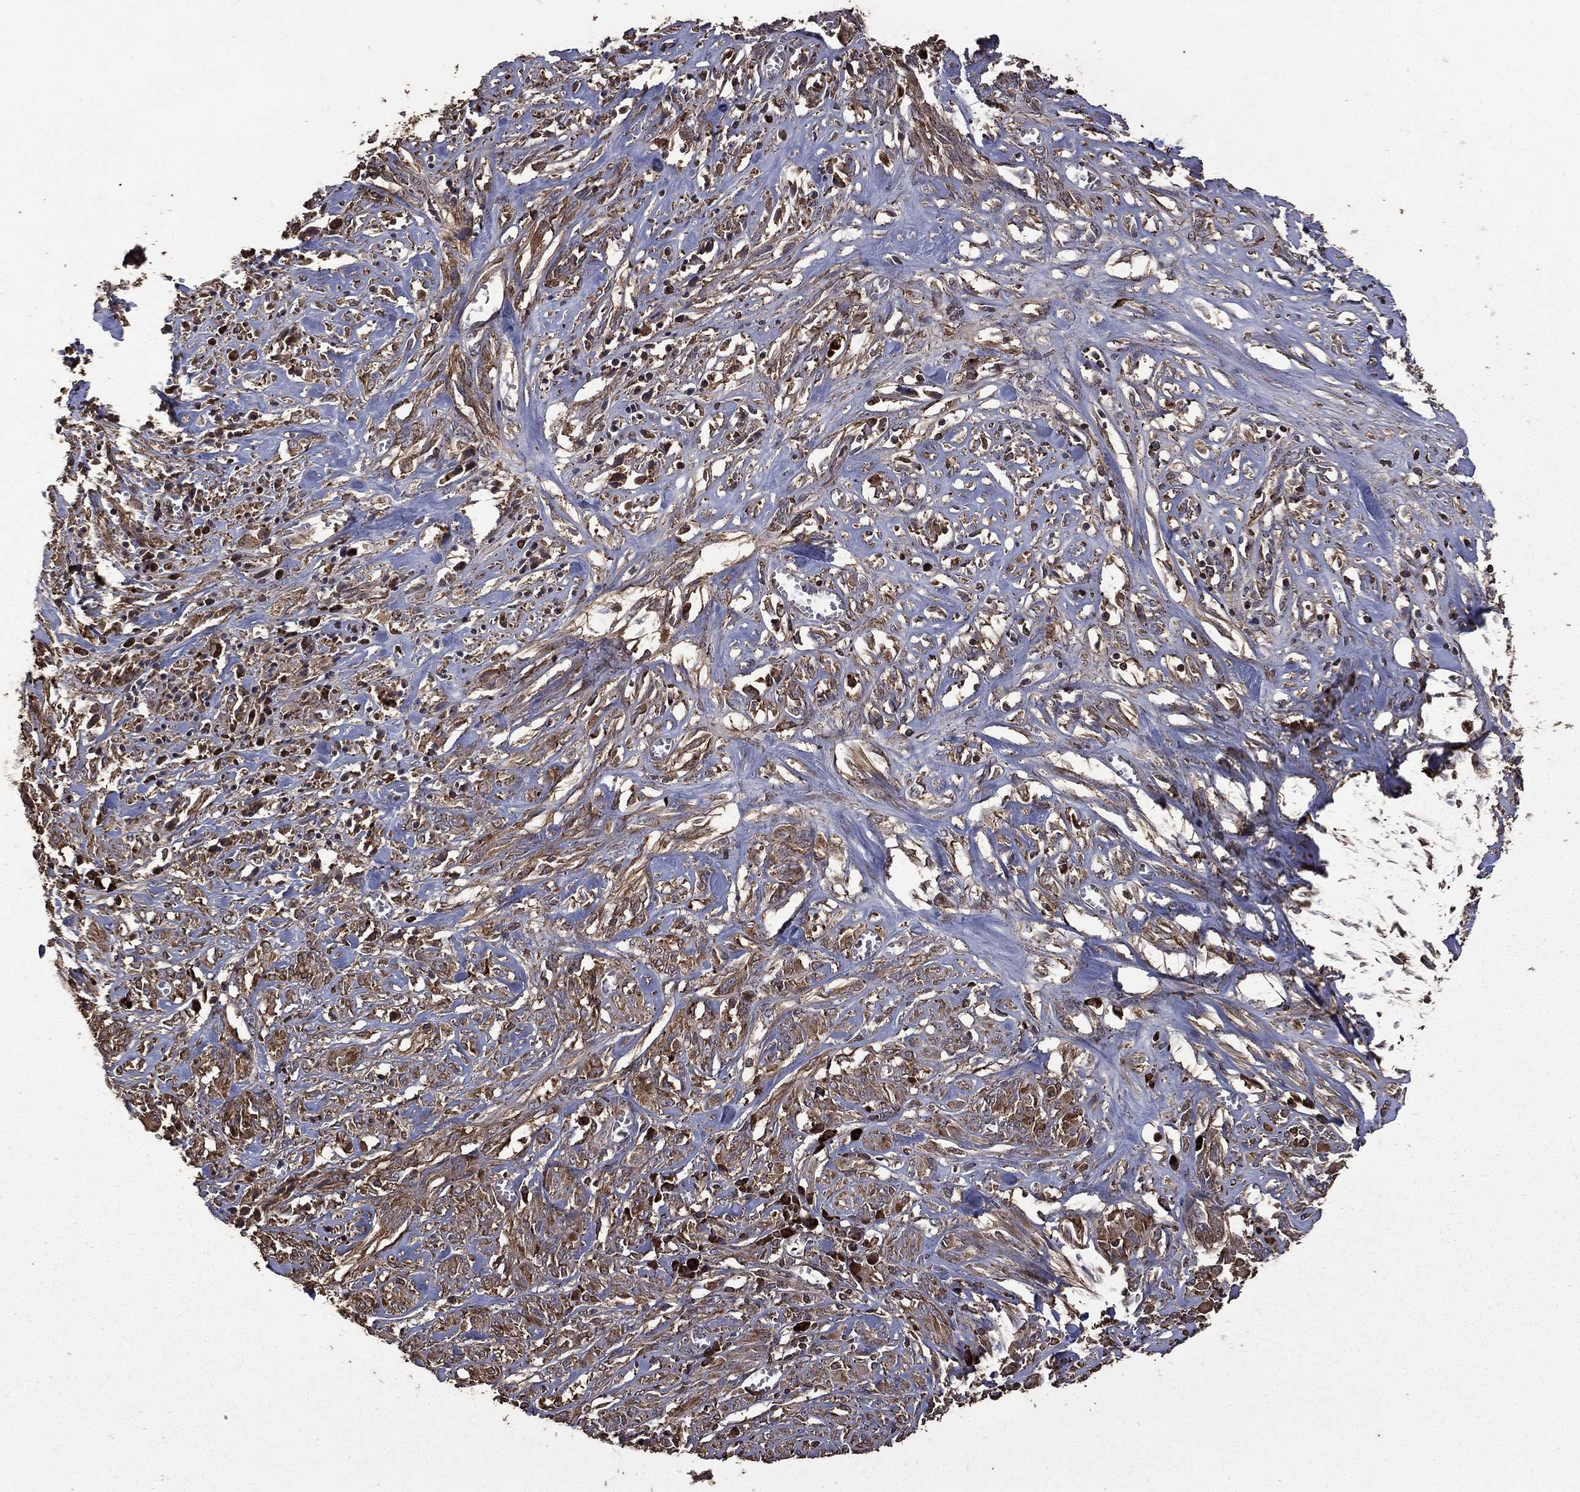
{"staining": {"intensity": "moderate", "quantity": ">75%", "location": "cytoplasmic/membranous"}, "tissue": "melanoma", "cell_type": "Tumor cells", "image_type": "cancer", "snomed": [{"axis": "morphology", "description": "Malignant melanoma, NOS"}, {"axis": "topography", "description": "Skin"}], "caption": "Immunohistochemical staining of human malignant melanoma demonstrates moderate cytoplasmic/membranous protein positivity in about >75% of tumor cells.", "gene": "METTL27", "patient": {"sex": "female", "age": 91}}